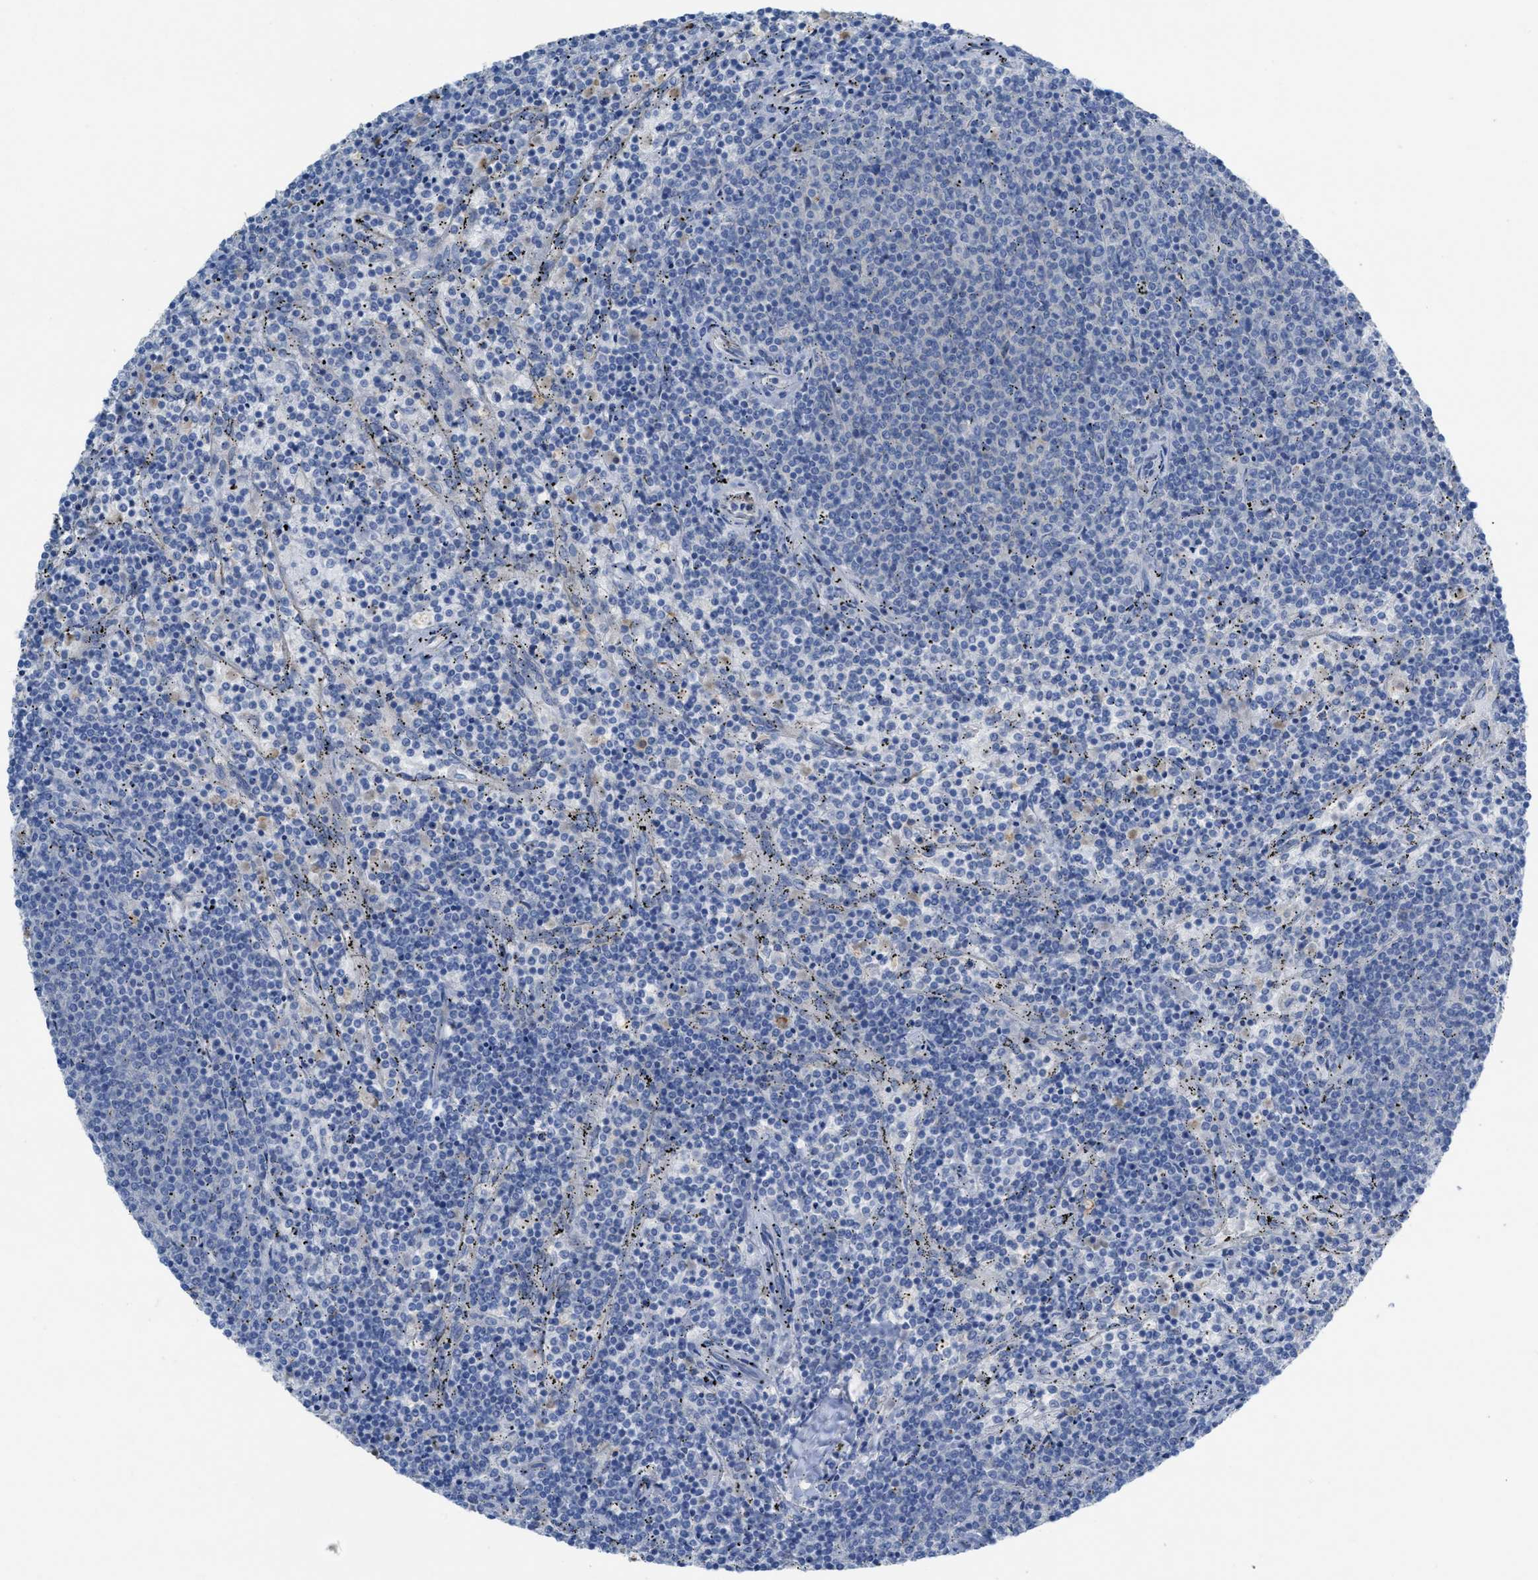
{"staining": {"intensity": "negative", "quantity": "none", "location": "none"}, "tissue": "lymphoma", "cell_type": "Tumor cells", "image_type": "cancer", "snomed": [{"axis": "morphology", "description": "Malignant lymphoma, non-Hodgkin's type, Low grade"}, {"axis": "topography", "description": "Spleen"}], "caption": "IHC micrograph of neoplastic tissue: human low-grade malignant lymphoma, non-Hodgkin's type stained with DAB (3,3'-diaminobenzidine) reveals no significant protein expression in tumor cells.", "gene": "CNNM4", "patient": {"sex": "female", "age": 50}}